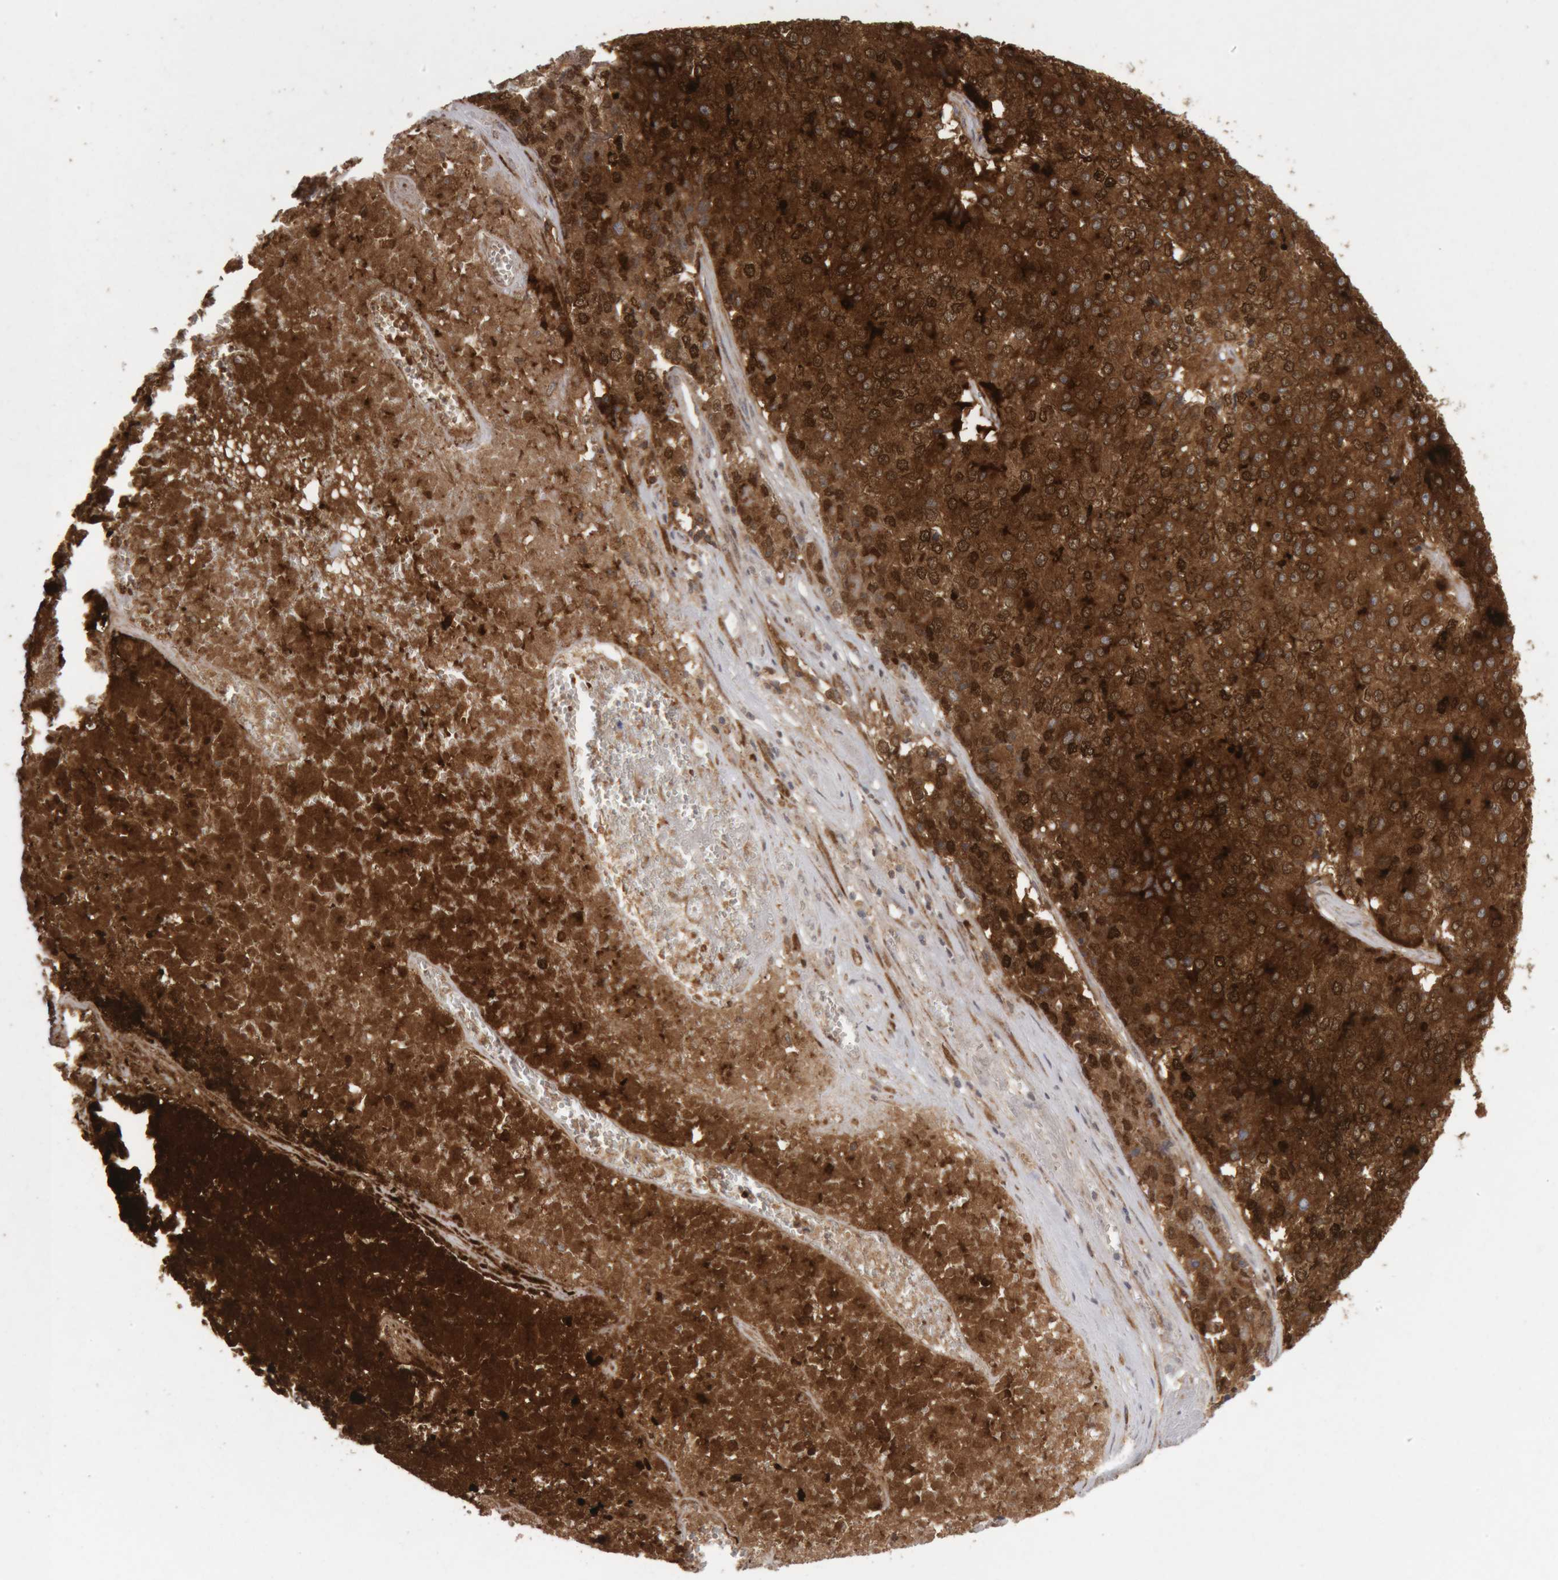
{"staining": {"intensity": "strong", "quantity": ">75%", "location": "cytoplasmic/membranous,nuclear"}, "tissue": "pancreatic cancer", "cell_type": "Tumor cells", "image_type": "cancer", "snomed": [{"axis": "morphology", "description": "Adenocarcinoma, NOS"}, {"axis": "topography", "description": "Pancreas"}], "caption": "Immunohistochemical staining of human pancreatic cancer (adenocarcinoma) displays strong cytoplasmic/membranous and nuclear protein expression in about >75% of tumor cells.", "gene": "MEP1A", "patient": {"sex": "male", "age": 50}}